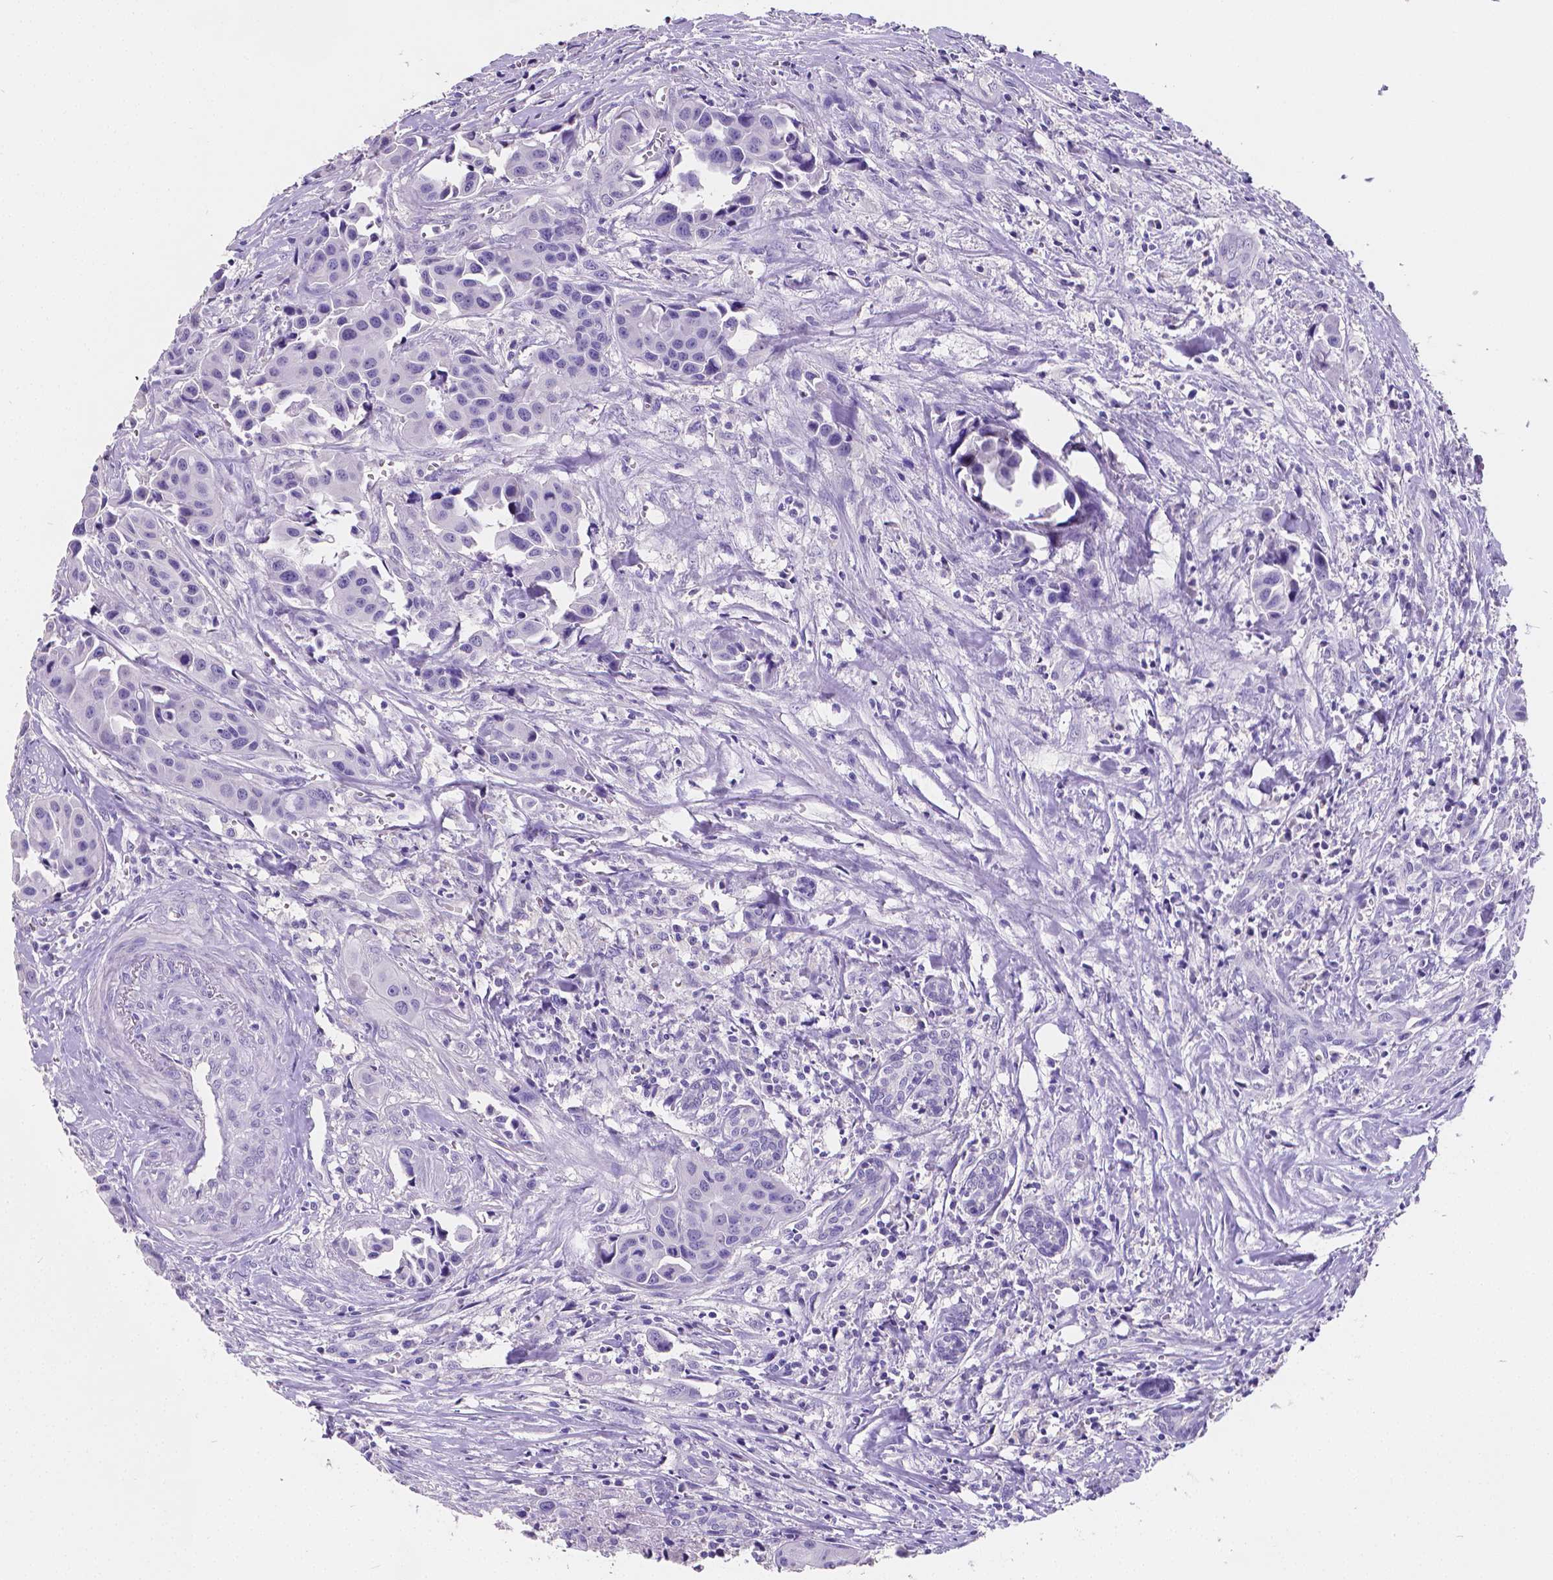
{"staining": {"intensity": "negative", "quantity": "none", "location": "none"}, "tissue": "head and neck cancer", "cell_type": "Tumor cells", "image_type": "cancer", "snomed": [{"axis": "morphology", "description": "Adenocarcinoma, NOS"}, {"axis": "topography", "description": "Head-Neck"}], "caption": "The photomicrograph reveals no staining of tumor cells in head and neck adenocarcinoma.", "gene": "SATB2", "patient": {"sex": "male", "age": 76}}